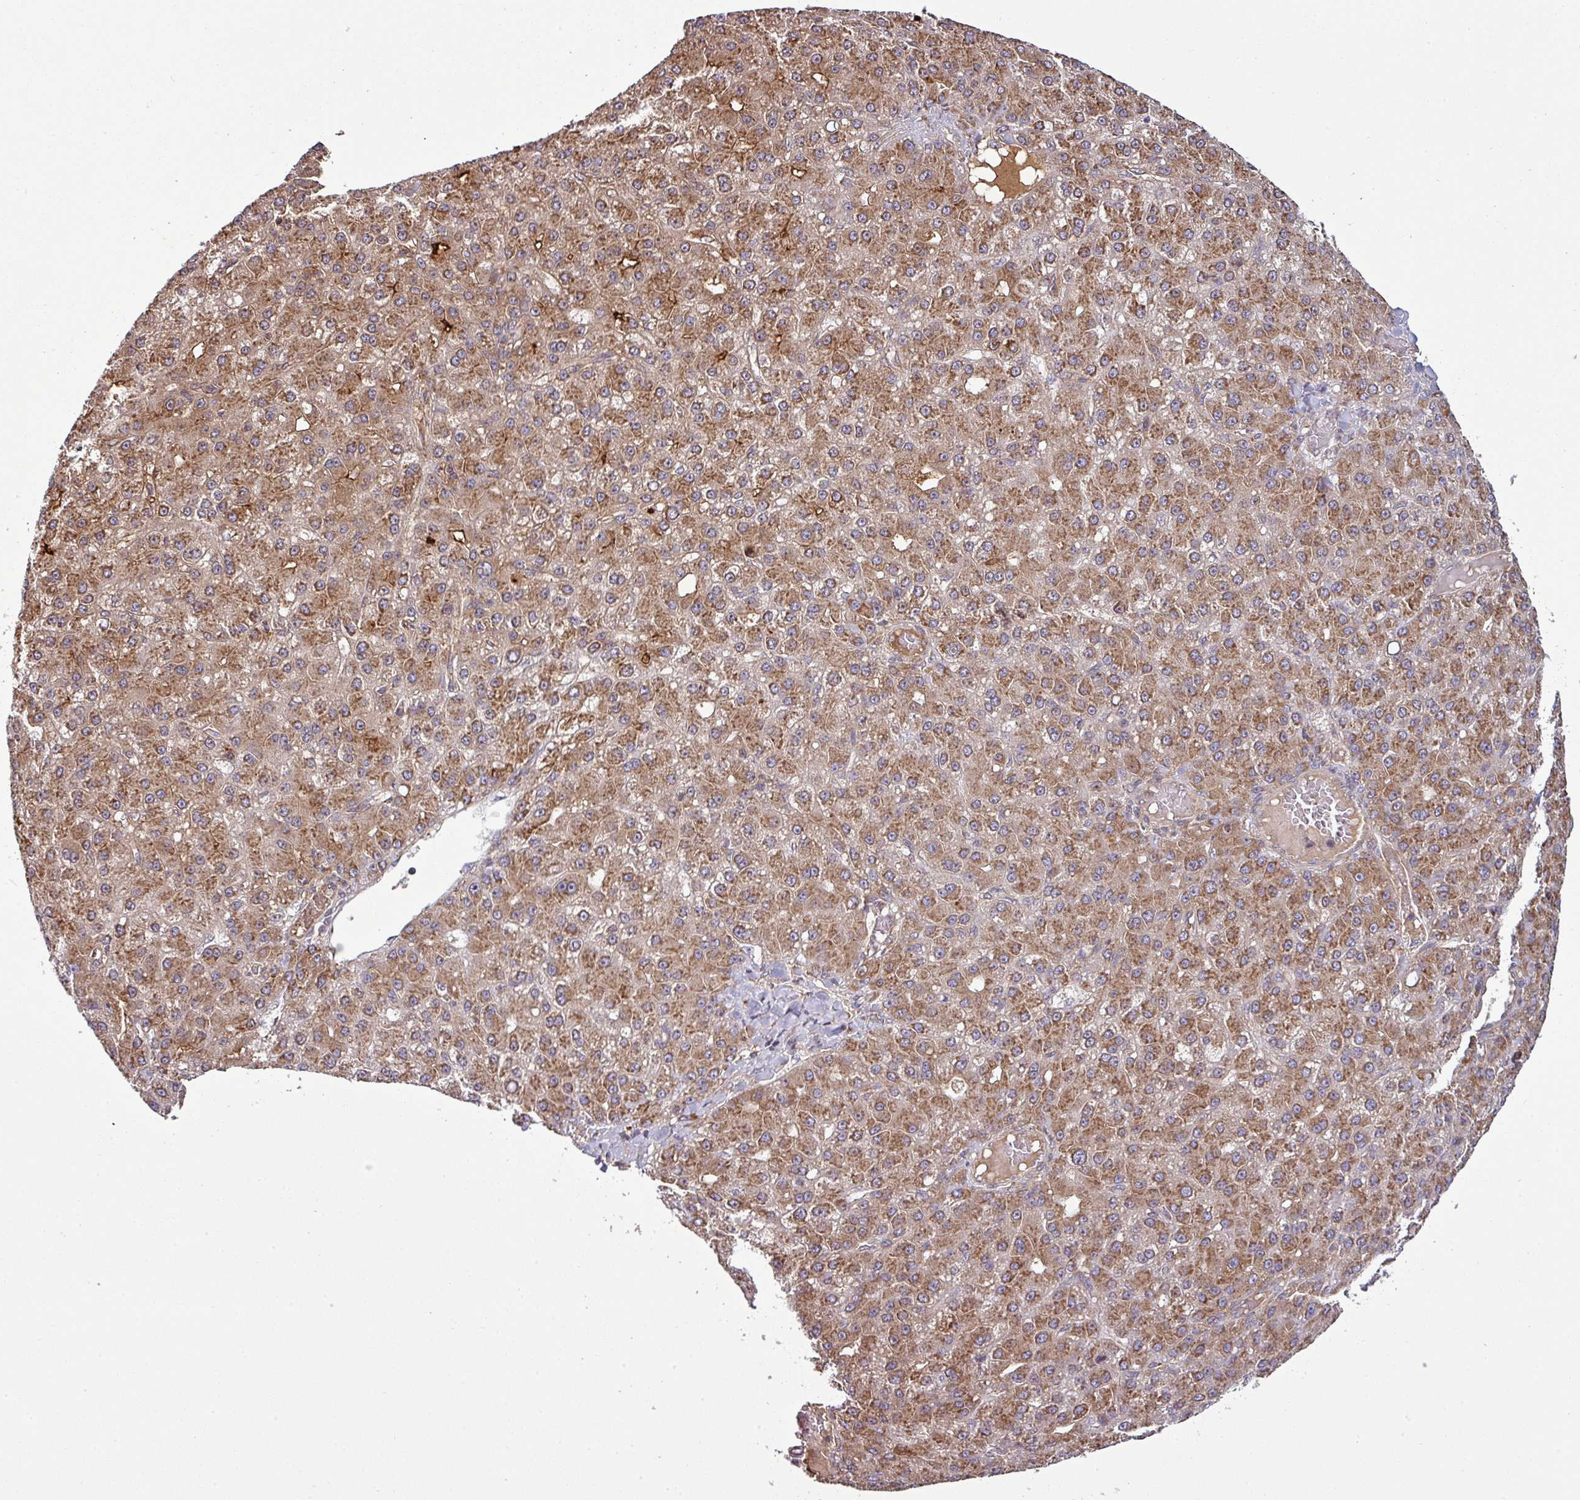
{"staining": {"intensity": "moderate", "quantity": ">75%", "location": "cytoplasmic/membranous"}, "tissue": "liver cancer", "cell_type": "Tumor cells", "image_type": "cancer", "snomed": [{"axis": "morphology", "description": "Carcinoma, Hepatocellular, NOS"}, {"axis": "topography", "description": "Liver"}], "caption": "A histopathology image of liver cancer stained for a protein reveals moderate cytoplasmic/membranous brown staining in tumor cells.", "gene": "LRRC74B", "patient": {"sex": "male", "age": 67}}